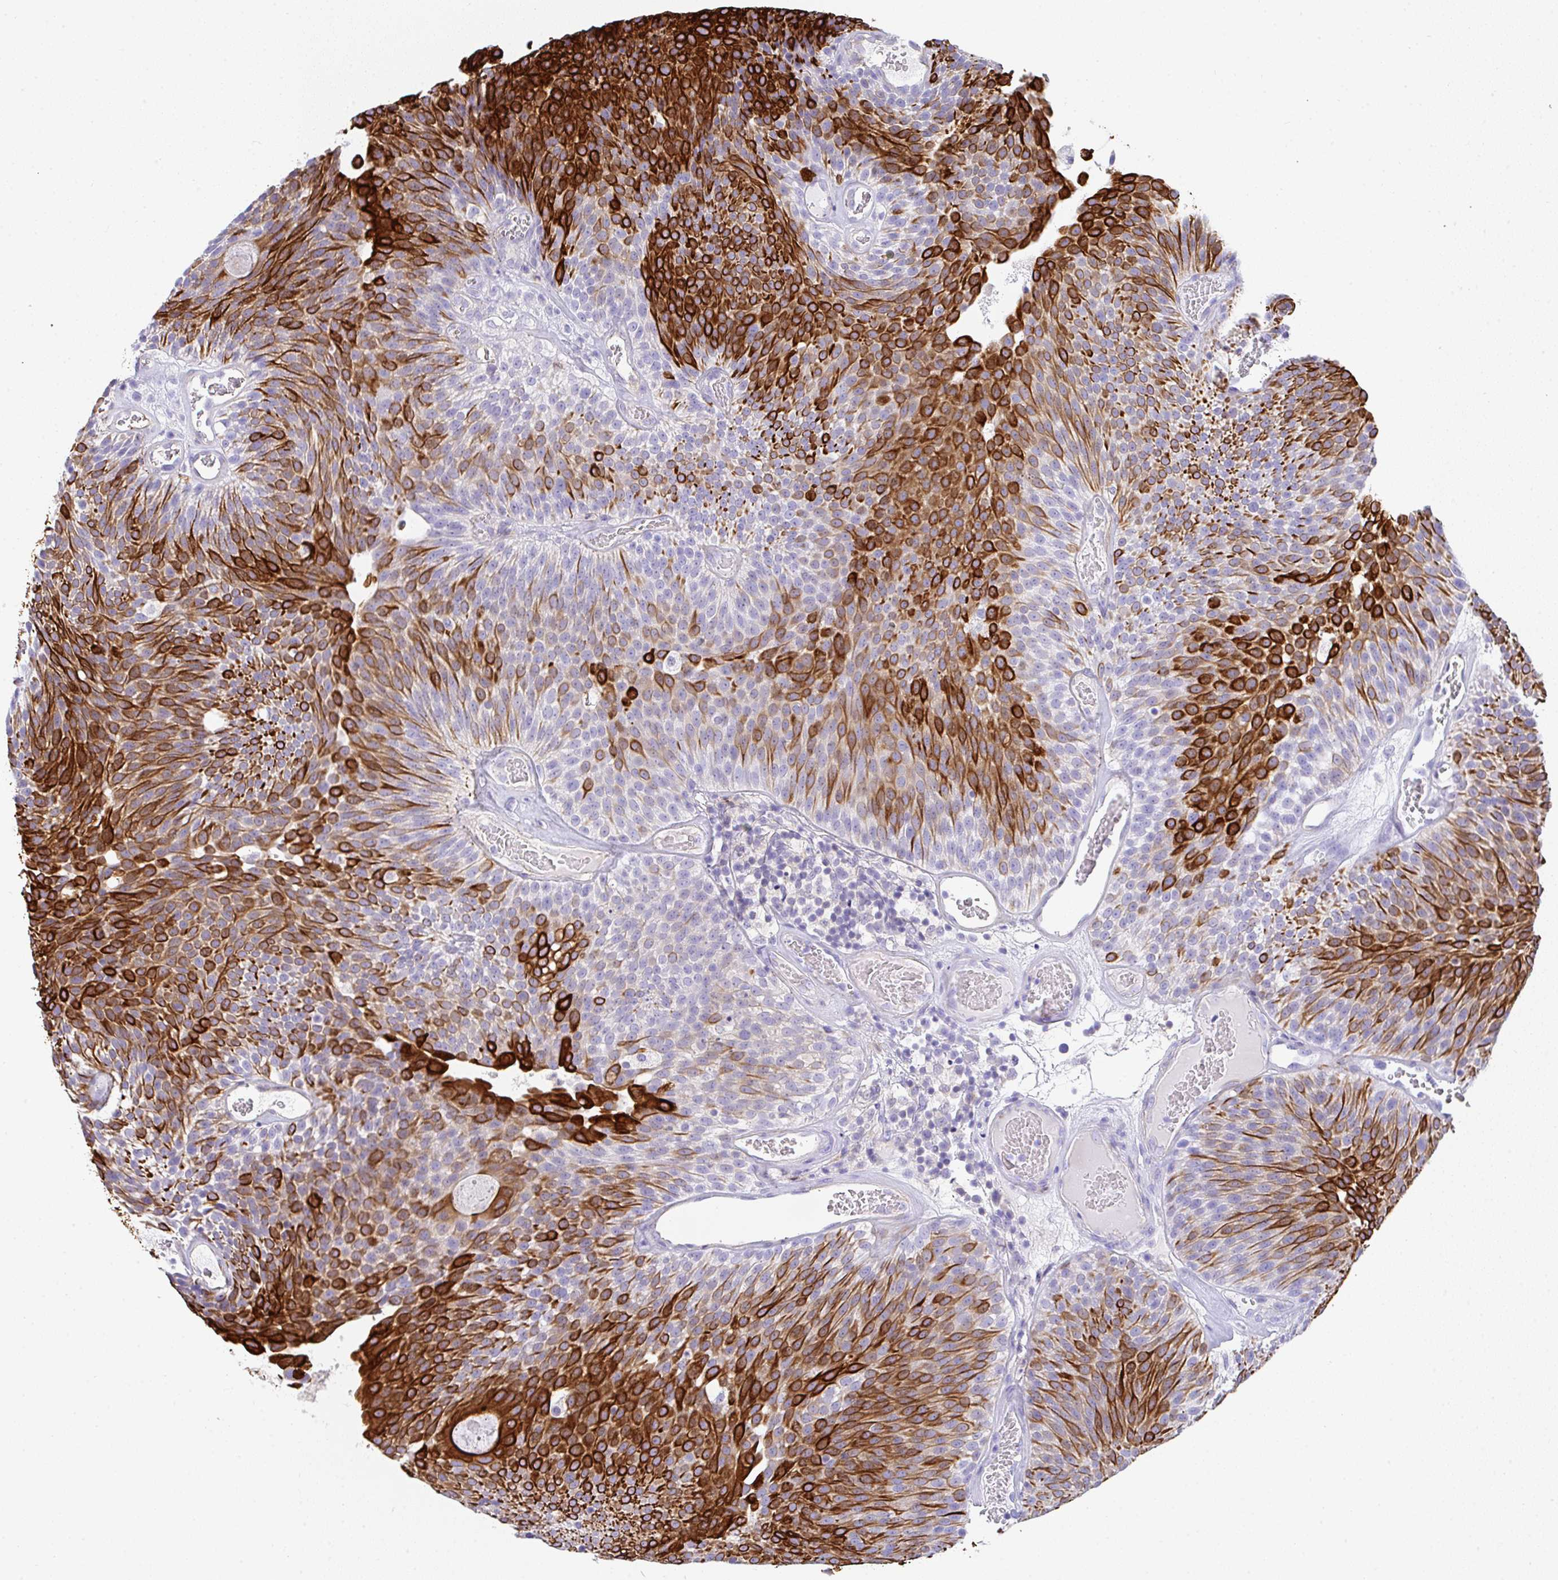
{"staining": {"intensity": "strong", "quantity": "25%-75%", "location": "cytoplasmic/membranous"}, "tissue": "urothelial cancer", "cell_type": "Tumor cells", "image_type": "cancer", "snomed": [{"axis": "morphology", "description": "Urothelial carcinoma, Low grade"}, {"axis": "topography", "description": "Urinary bladder"}], "caption": "Human urothelial carcinoma (low-grade) stained for a protein (brown) exhibits strong cytoplasmic/membranous positive staining in about 25%-75% of tumor cells.", "gene": "TNFAIP8", "patient": {"sex": "female", "age": 79}}